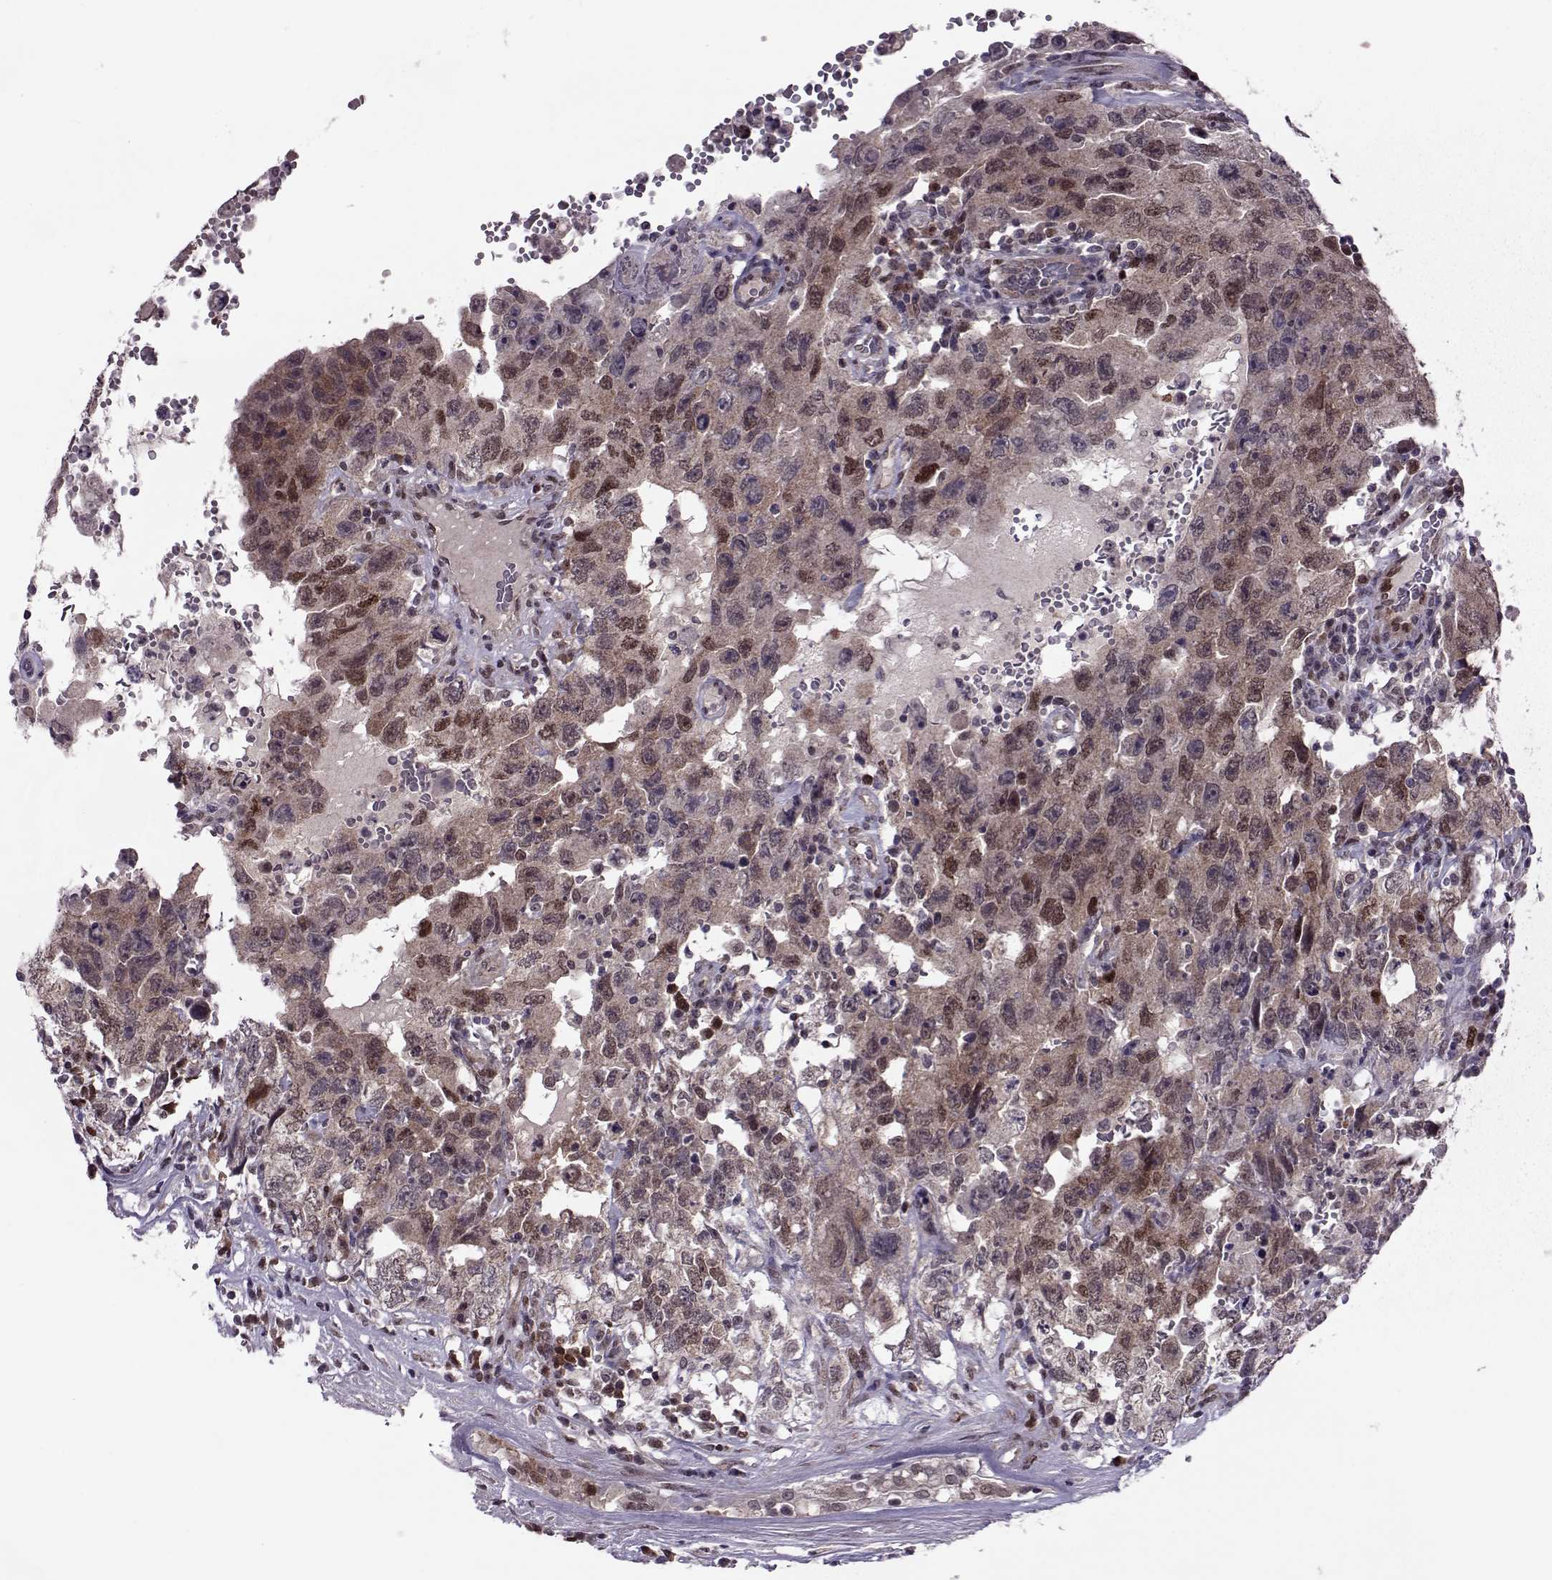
{"staining": {"intensity": "weak", "quantity": "25%-75%", "location": "cytoplasmic/membranous,nuclear"}, "tissue": "testis cancer", "cell_type": "Tumor cells", "image_type": "cancer", "snomed": [{"axis": "morphology", "description": "Carcinoma, Embryonal, NOS"}, {"axis": "topography", "description": "Testis"}], "caption": "A low amount of weak cytoplasmic/membranous and nuclear positivity is present in approximately 25%-75% of tumor cells in testis cancer tissue.", "gene": "CDK4", "patient": {"sex": "male", "age": 26}}